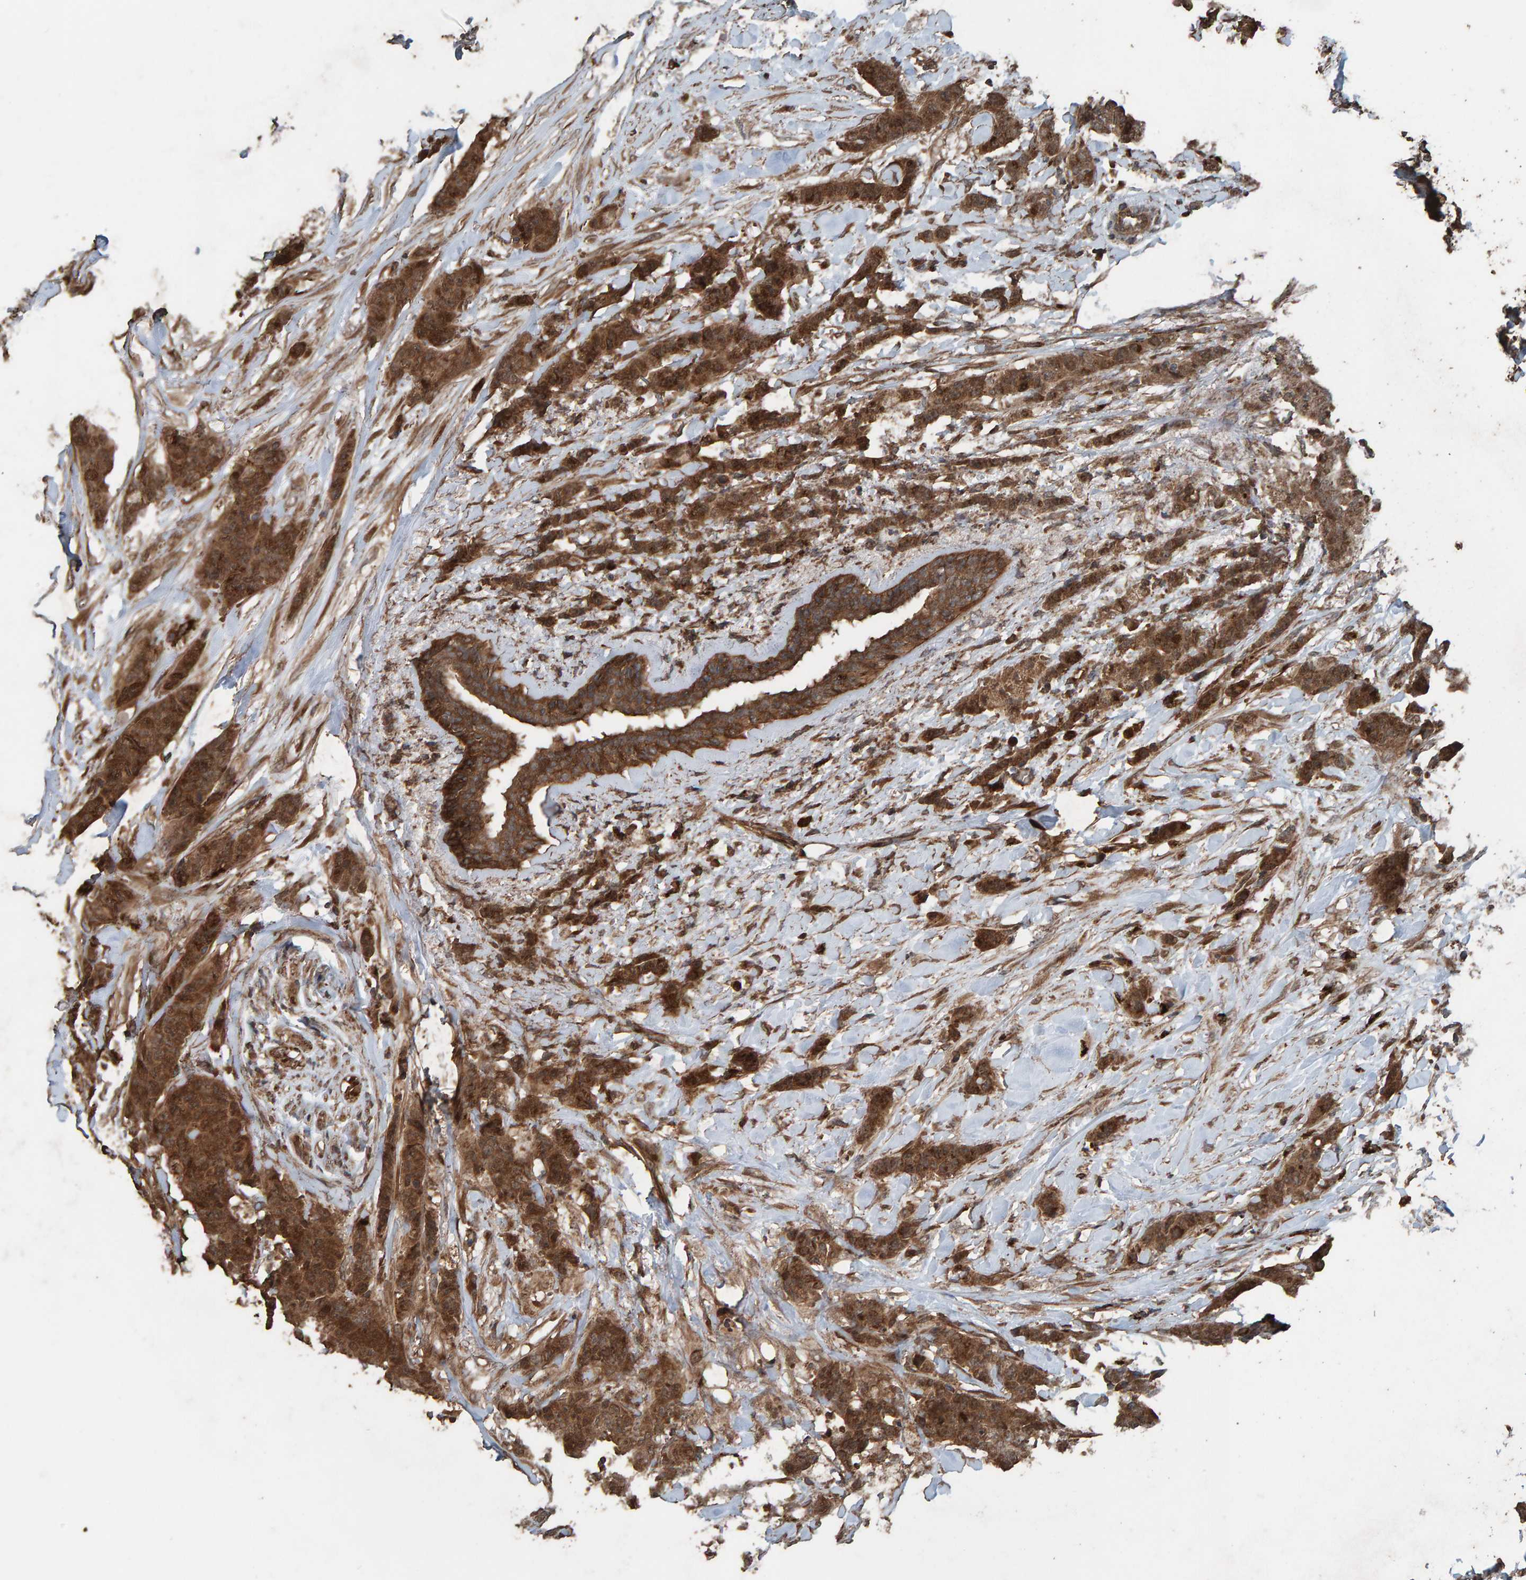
{"staining": {"intensity": "strong", "quantity": ">75%", "location": "cytoplasmic/membranous"}, "tissue": "breast cancer", "cell_type": "Tumor cells", "image_type": "cancer", "snomed": [{"axis": "morphology", "description": "Normal tissue, NOS"}, {"axis": "morphology", "description": "Duct carcinoma"}, {"axis": "topography", "description": "Breast"}], "caption": "Immunohistochemical staining of human breast cancer shows high levels of strong cytoplasmic/membranous protein positivity in approximately >75% of tumor cells.", "gene": "DUS1L", "patient": {"sex": "female", "age": 40}}